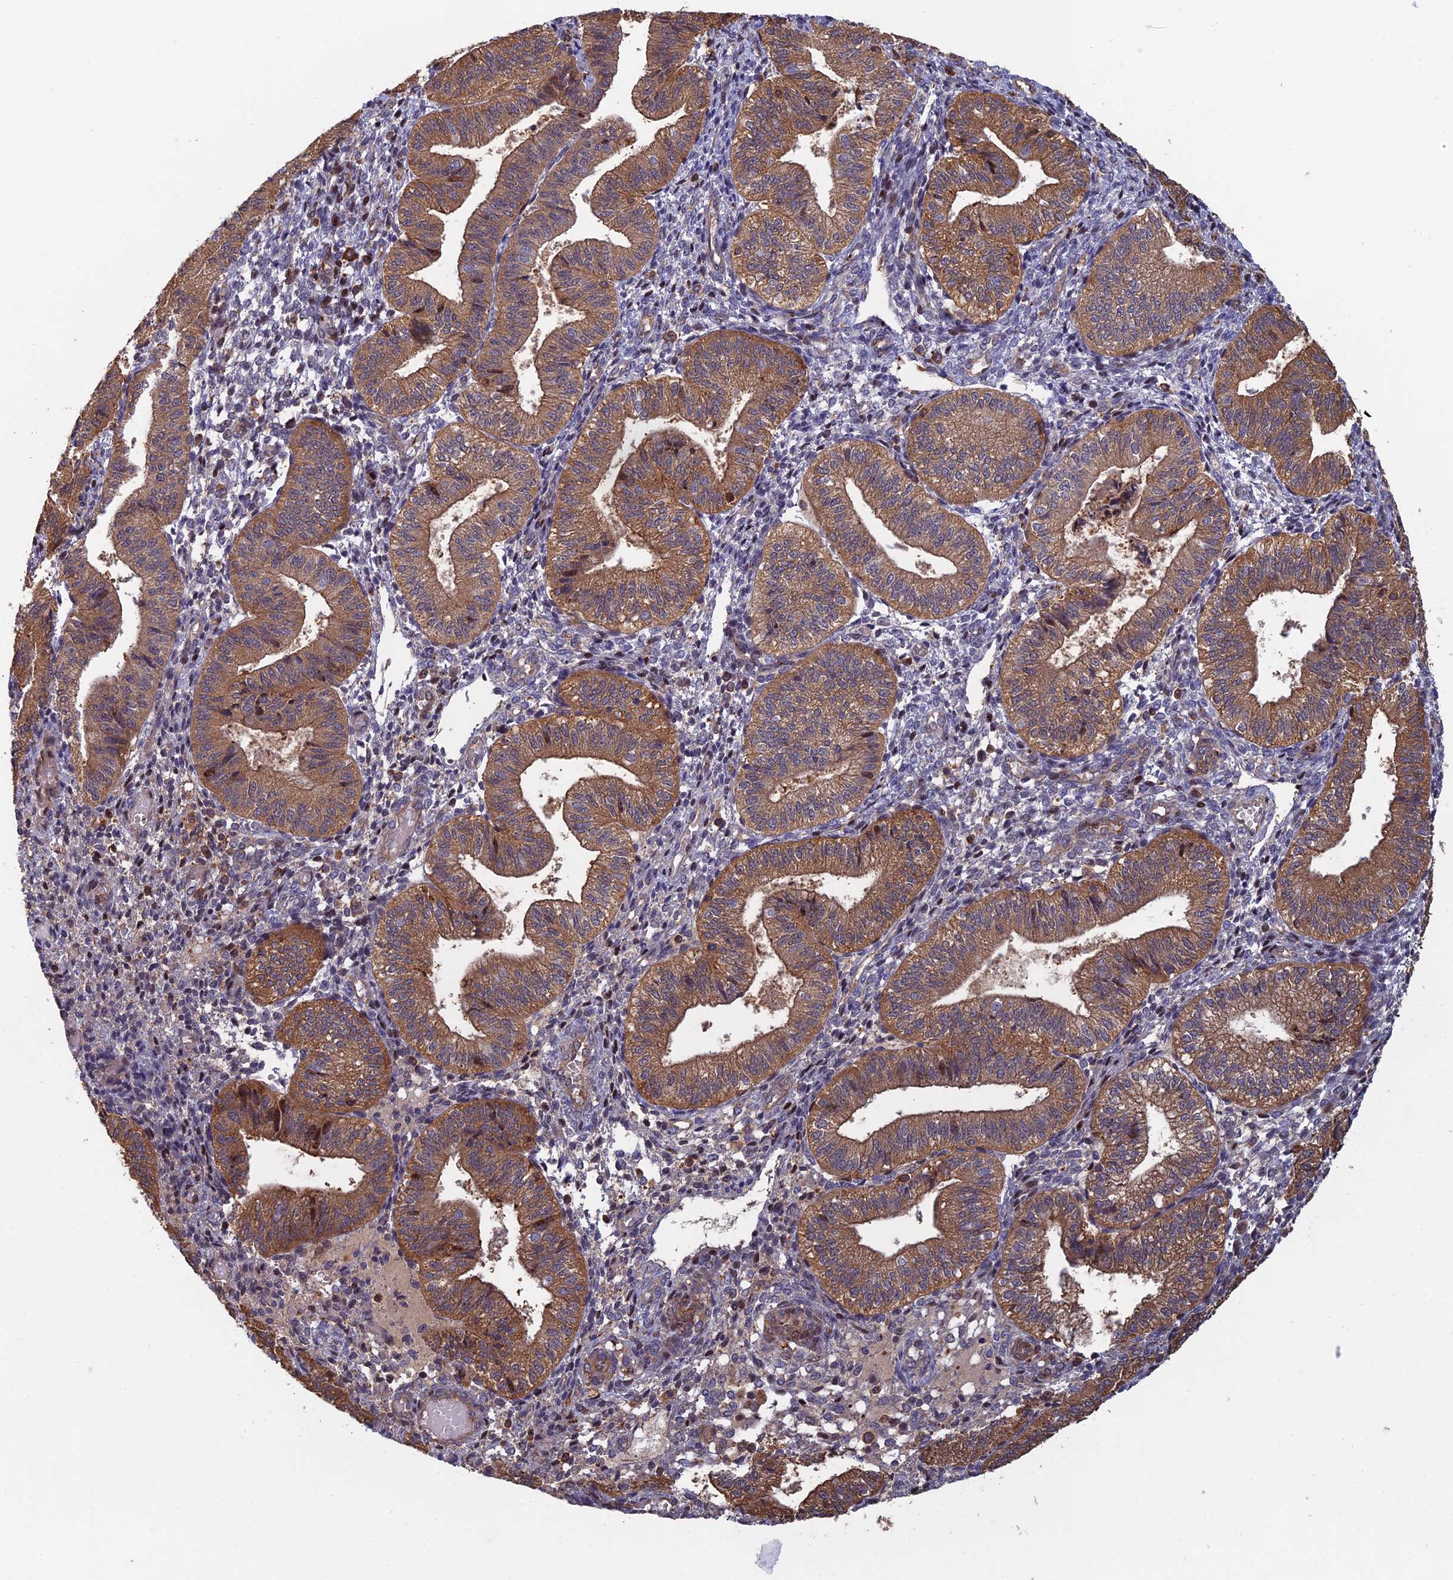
{"staining": {"intensity": "negative", "quantity": "none", "location": "none"}, "tissue": "endometrium", "cell_type": "Cells in endometrial stroma", "image_type": "normal", "snomed": [{"axis": "morphology", "description": "Normal tissue, NOS"}, {"axis": "topography", "description": "Endometrium"}], "caption": "Cells in endometrial stroma show no significant protein positivity in unremarkable endometrium. Brightfield microscopy of immunohistochemistry stained with DAB (3,3'-diaminobenzidine) (brown) and hematoxylin (blue), captured at high magnification.", "gene": "C15orf62", "patient": {"sex": "female", "age": 34}}